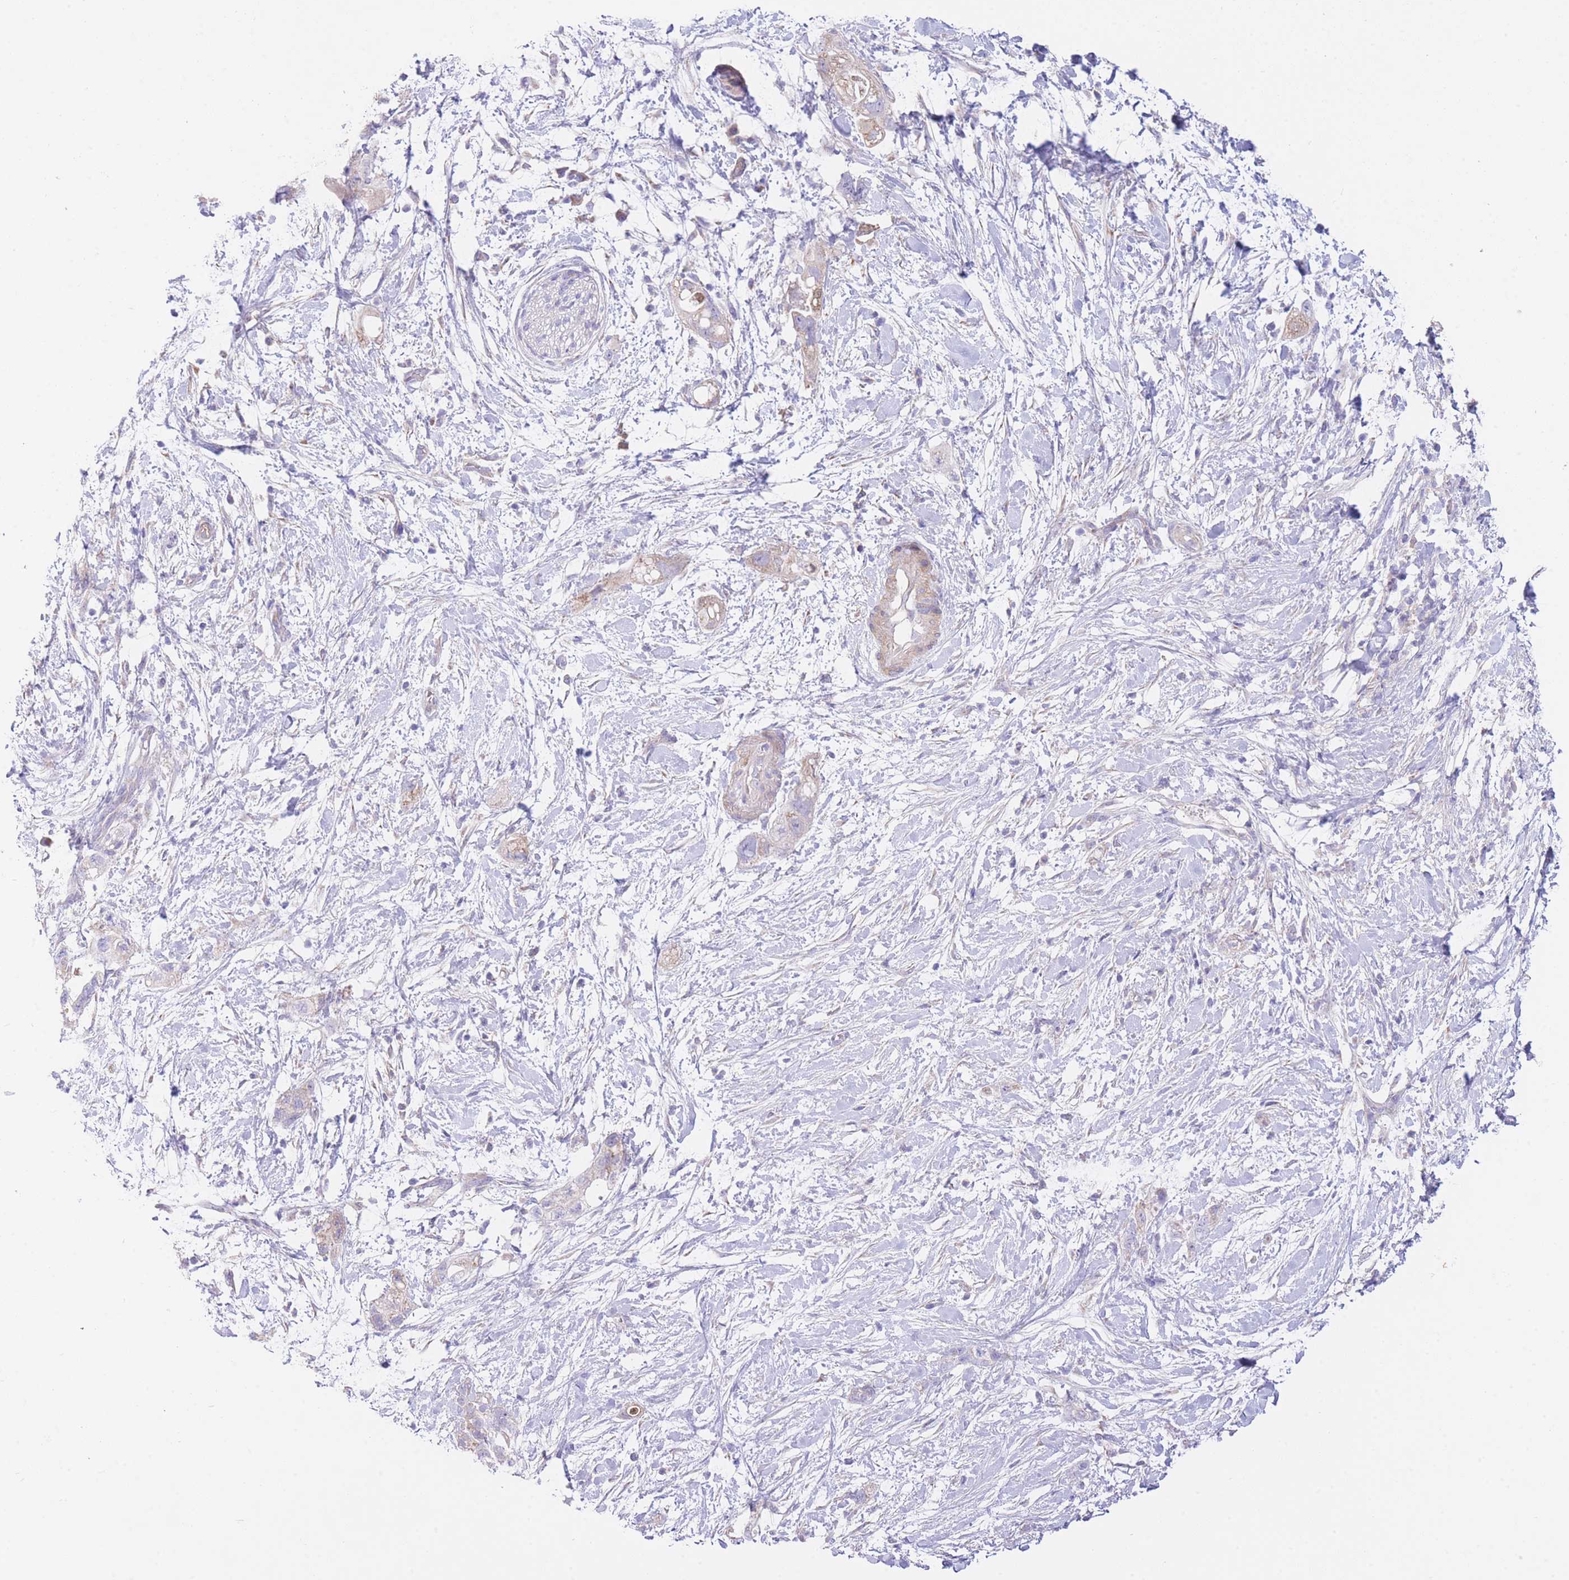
{"staining": {"intensity": "weak", "quantity": "<25%", "location": "cytoplasmic/membranous"}, "tissue": "pancreatic cancer", "cell_type": "Tumor cells", "image_type": "cancer", "snomed": [{"axis": "morphology", "description": "Adenocarcinoma, NOS"}, {"axis": "topography", "description": "Pancreas"}], "caption": "High power microscopy micrograph of an IHC photomicrograph of pancreatic cancer, revealing no significant expression in tumor cells.", "gene": "PGM1", "patient": {"sex": "female", "age": 72}}